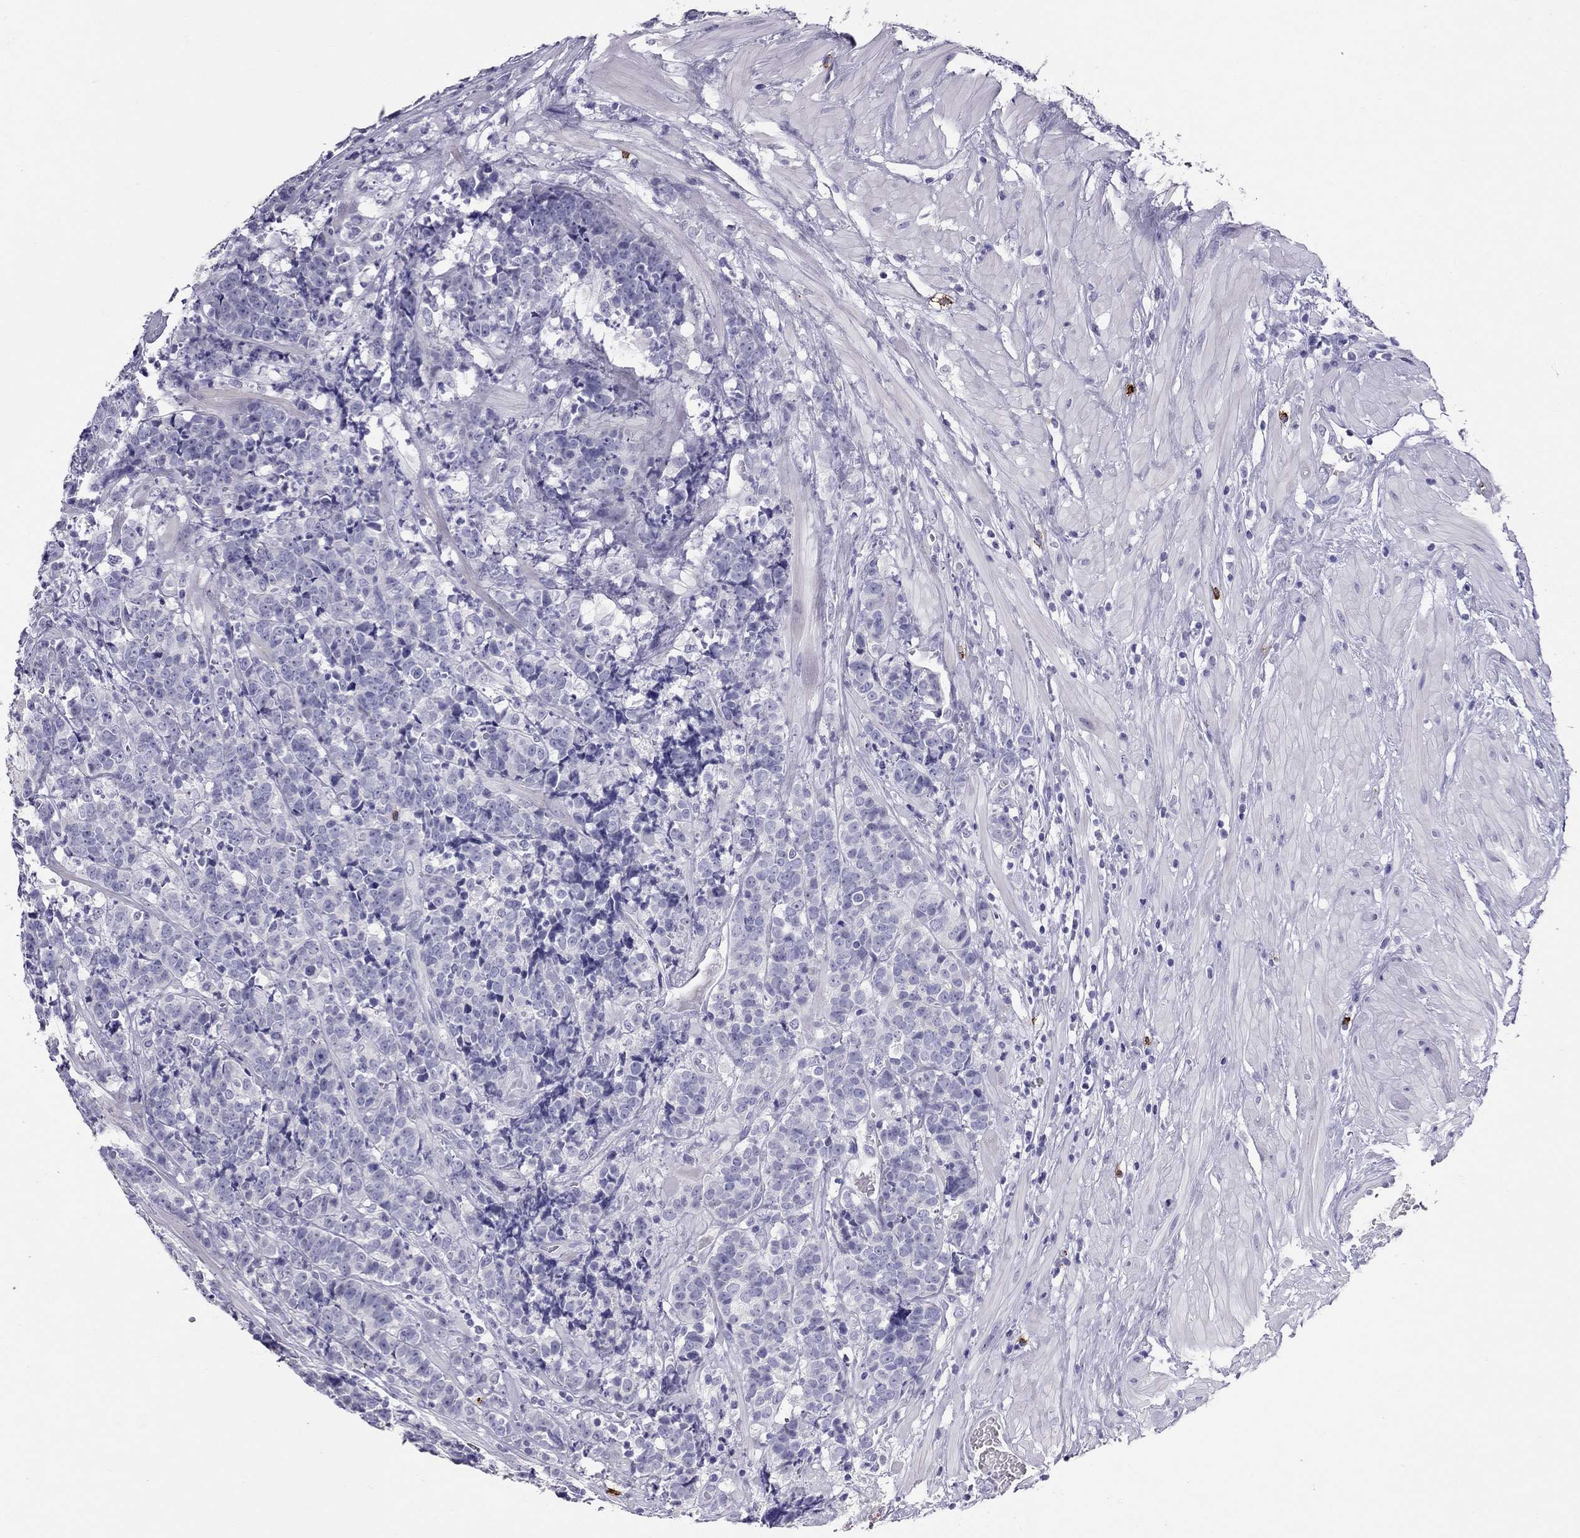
{"staining": {"intensity": "negative", "quantity": "none", "location": "none"}, "tissue": "prostate cancer", "cell_type": "Tumor cells", "image_type": "cancer", "snomed": [{"axis": "morphology", "description": "Adenocarcinoma, NOS"}, {"axis": "topography", "description": "Prostate"}], "caption": "Immunohistochemistry (IHC) histopathology image of neoplastic tissue: prostate cancer (adenocarcinoma) stained with DAB shows no significant protein staining in tumor cells.", "gene": "IL17REL", "patient": {"sex": "male", "age": 67}}